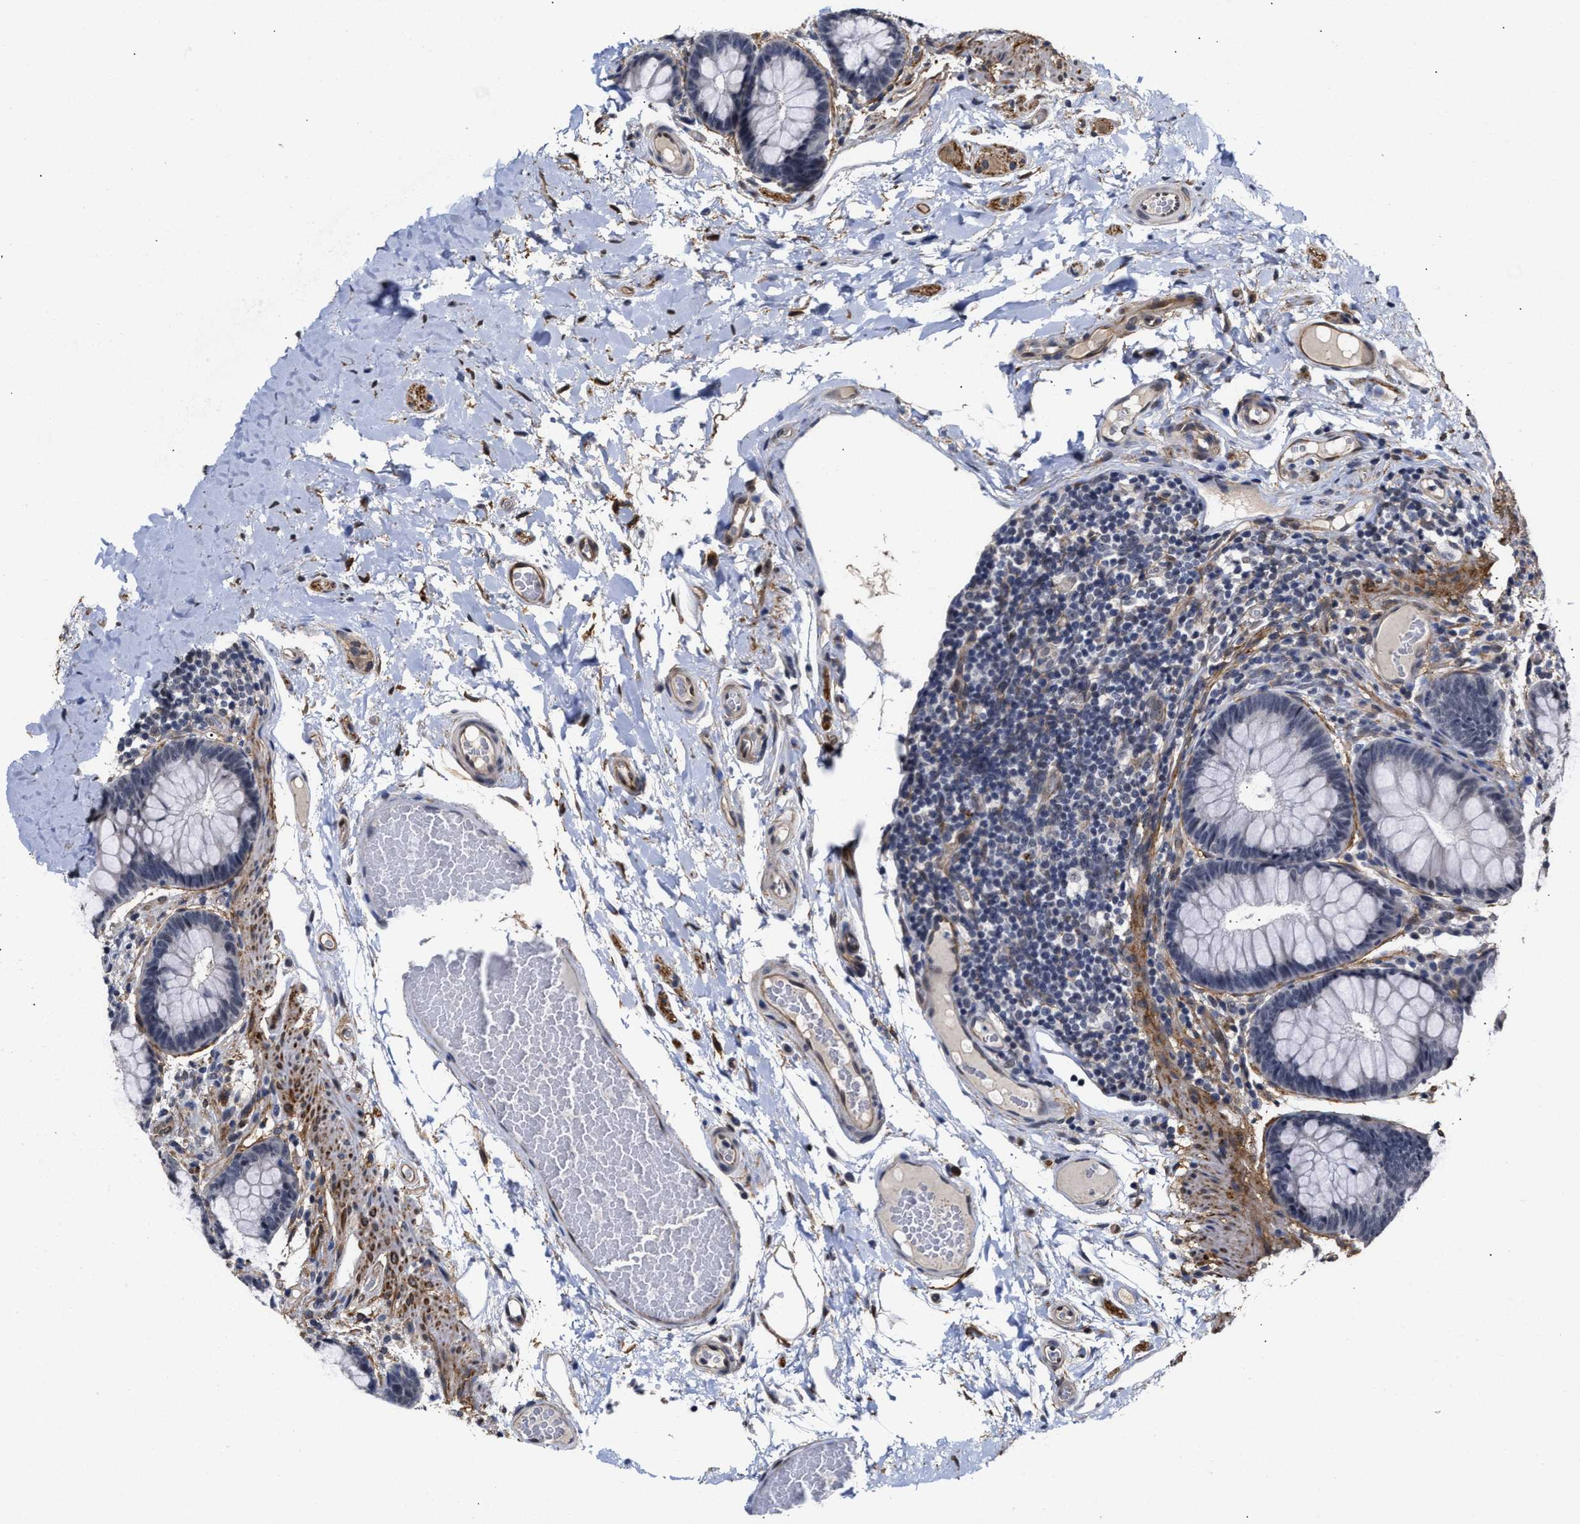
{"staining": {"intensity": "weak", "quantity": ">75%", "location": "cytoplasmic/membranous"}, "tissue": "colon", "cell_type": "Endothelial cells", "image_type": "normal", "snomed": [{"axis": "morphology", "description": "Normal tissue, NOS"}, {"axis": "topography", "description": "Colon"}], "caption": "Colon stained with immunohistochemistry exhibits weak cytoplasmic/membranous positivity in approximately >75% of endothelial cells.", "gene": "AHNAK2", "patient": {"sex": "female", "age": 56}}